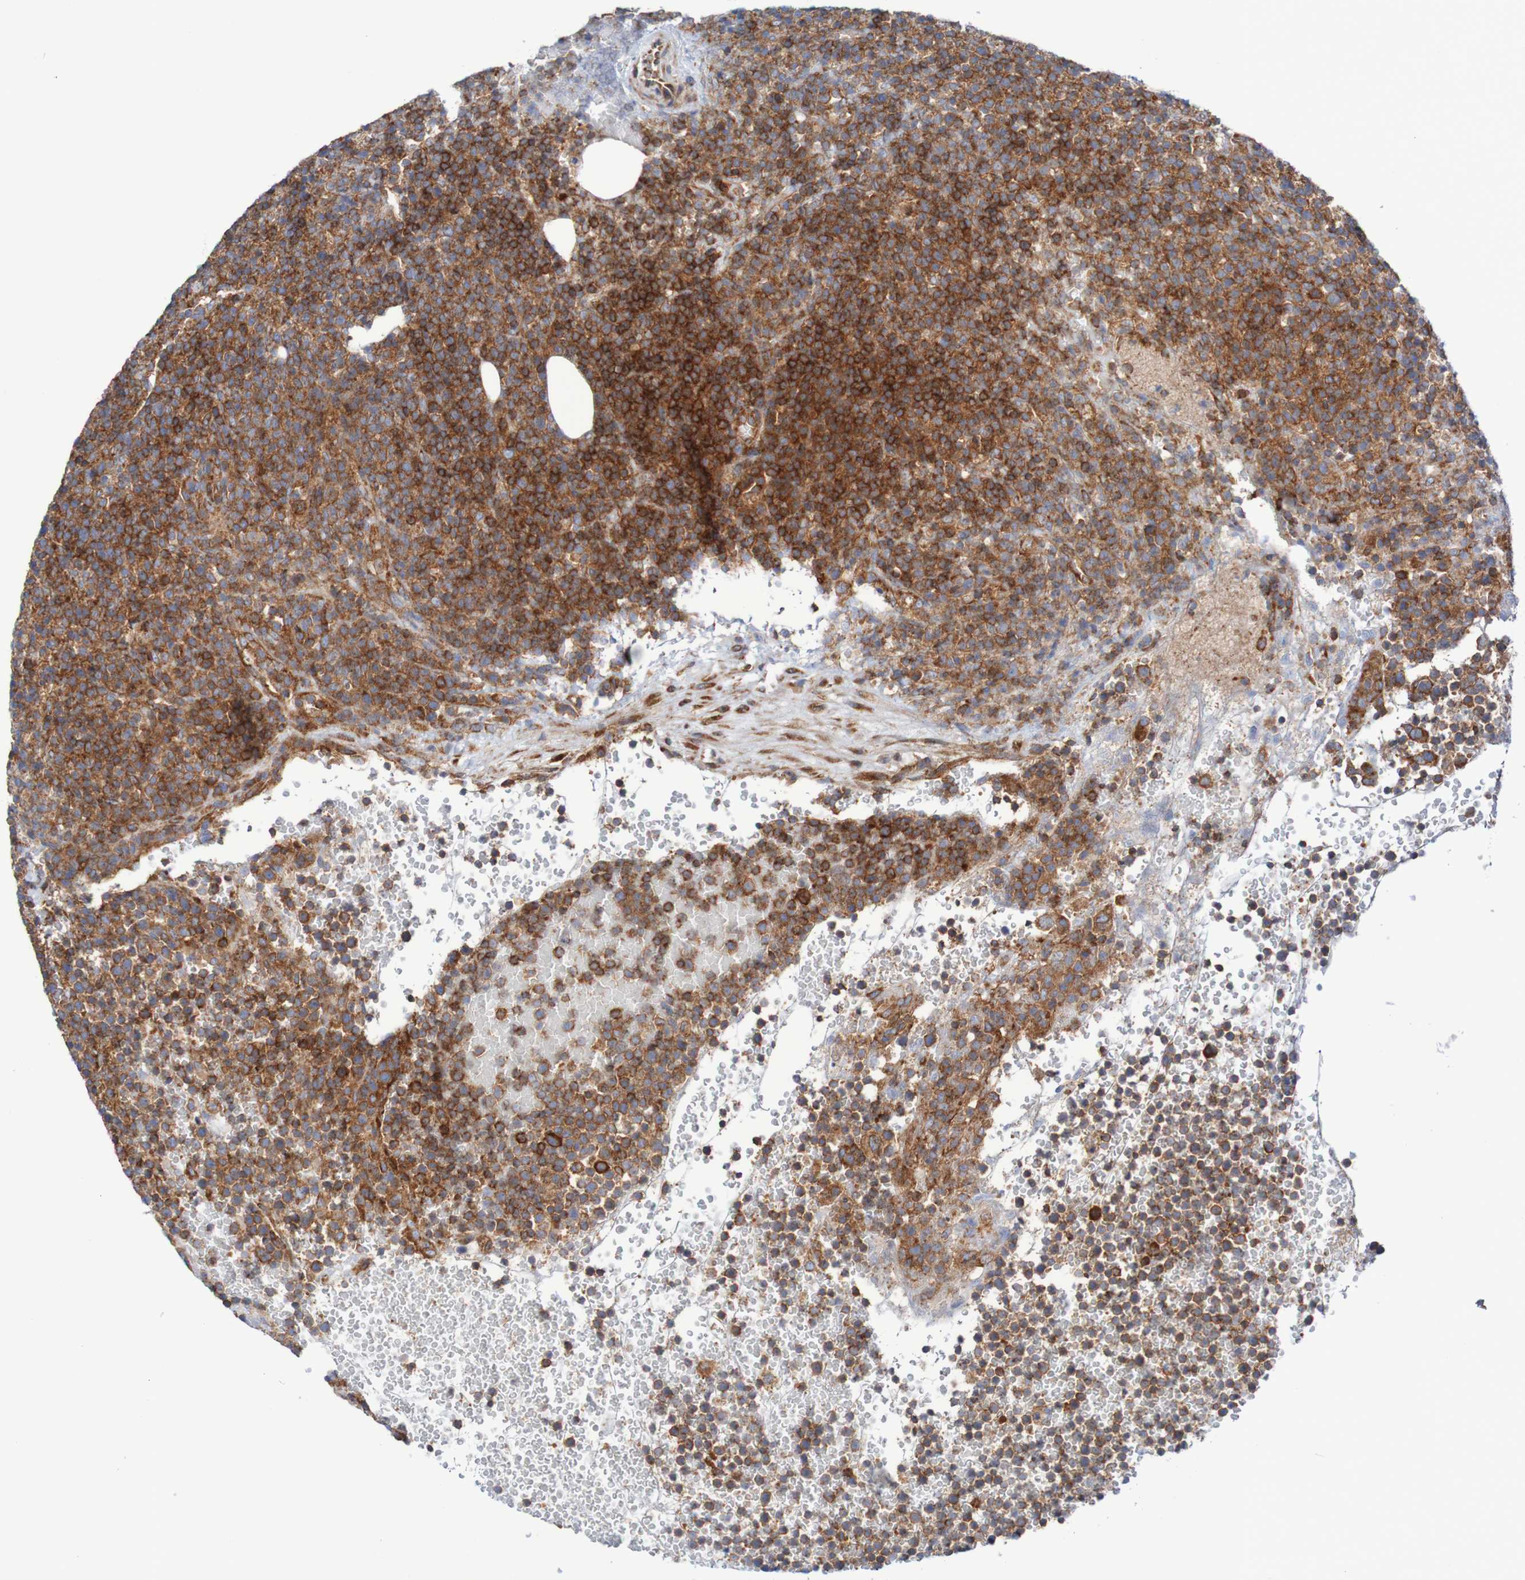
{"staining": {"intensity": "strong", "quantity": ">75%", "location": "cytoplasmic/membranous"}, "tissue": "lymphoma", "cell_type": "Tumor cells", "image_type": "cancer", "snomed": [{"axis": "morphology", "description": "Malignant lymphoma, non-Hodgkin's type, High grade"}, {"axis": "topography", "description": "Lymph node"}], "caption": "High-magnification brightfield microscopy of malignant lymphoma, non-Hodgkin's type (high-grade) stained with DAB (3,3'-diaminobenzidine) (brown) and counterstained with hematoxylin (blue). tumor cells exhibit strong cytoplasmic/membranous staining is present in about>75% of cells.", "gene": "FXR2", "patient": {"sex": "male", "age": 61}}